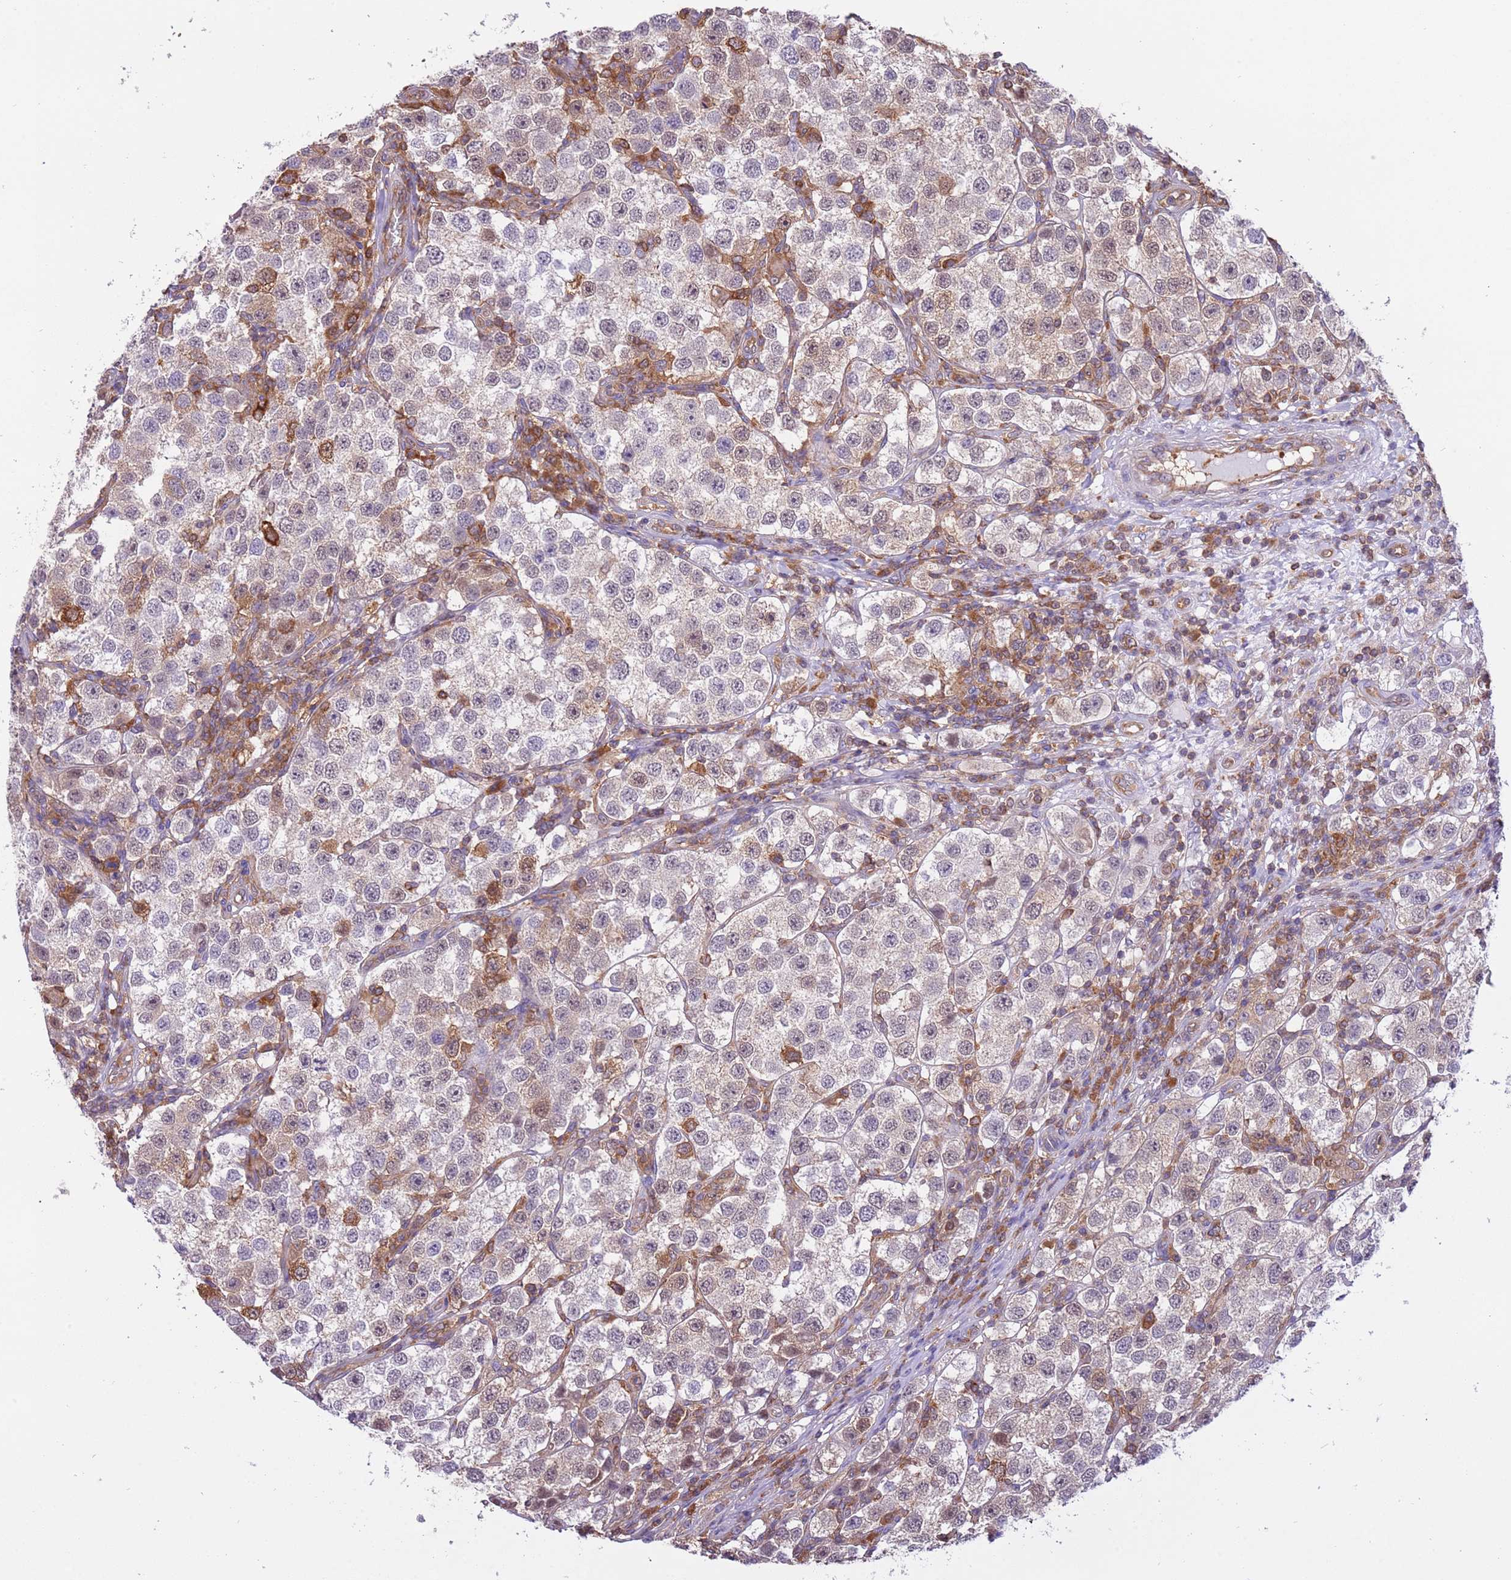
{"staining": {"intensity": "weak", "quantity": "25%-75%", "location": "cytoplasmic/membranous"}, "tissue": "testis cancer", "cell_type": "Tumor cells", "image_type": "cancer", "snomed": [{"axis": "morphology", "description": "Seminoma, NOS"}, {"axis": "topography", "description": "Testis"}], "caption": "Protein expression analysis of human testis seminoma reveals weak cytoplasmic/membranous positivity in about 25%-75% of tumor cells.", "gene": "STIP1", "patient": {"sex": "male", "age": 37}}